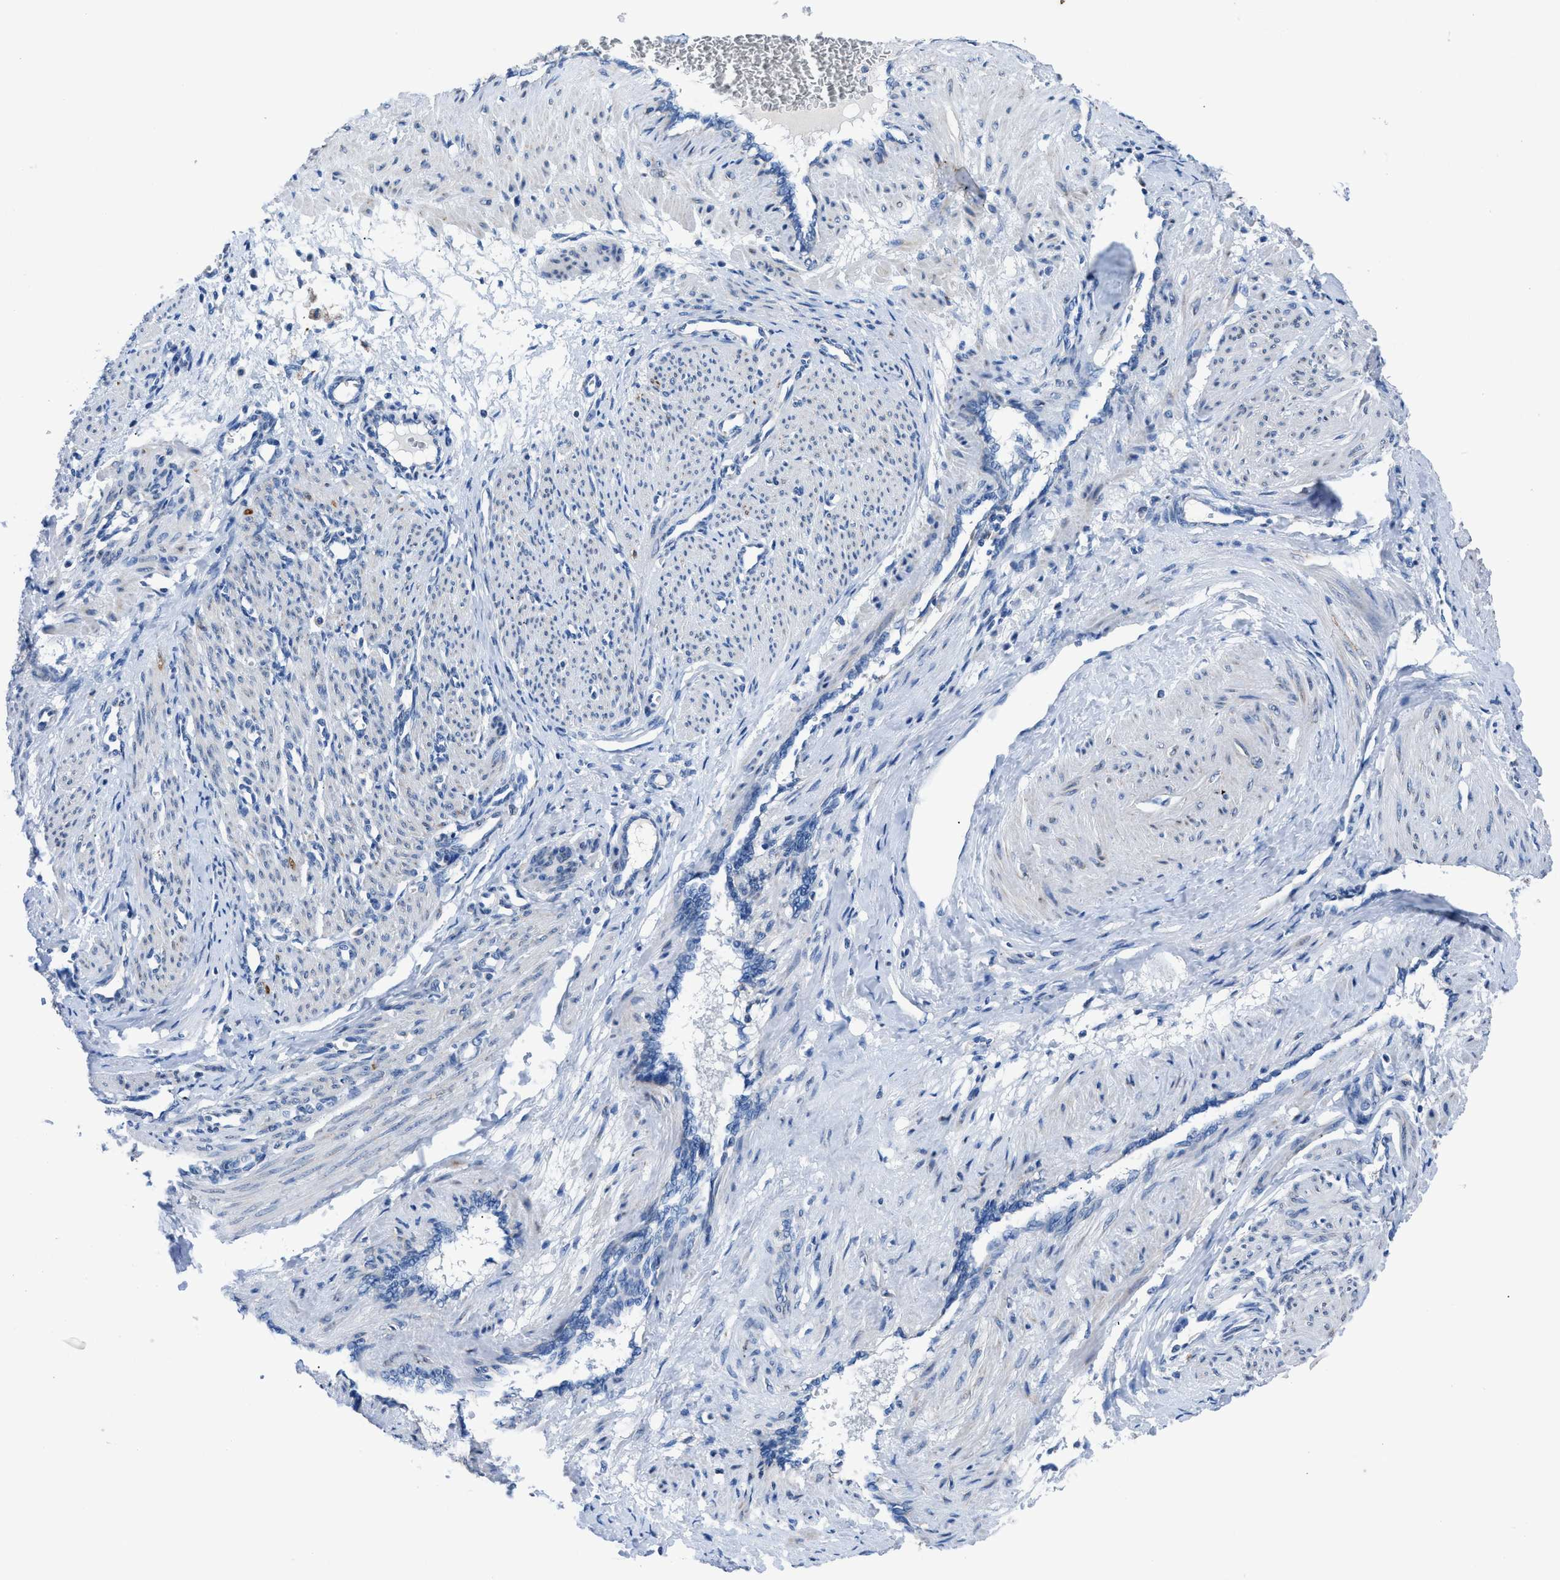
{"staining": {"intensity": "negative", "quantity": "none", "location": "none"}, "tissue": "smooth muscle", "cell_type": "Smooth muscle cells", "image_type": "normal", "snomed": [{"axis": "morphology", "description": "Normal tissue, NOS"}, {"axis": "topography", "description": "Endometrium"}], "caption": "A histopathology image of human smooth muscle is negative for staining in smooth muscle cells. Nuclei are stained in blue.", "gene": "ZDHHC3", "patient": {"sex": "female", "age": 33}}